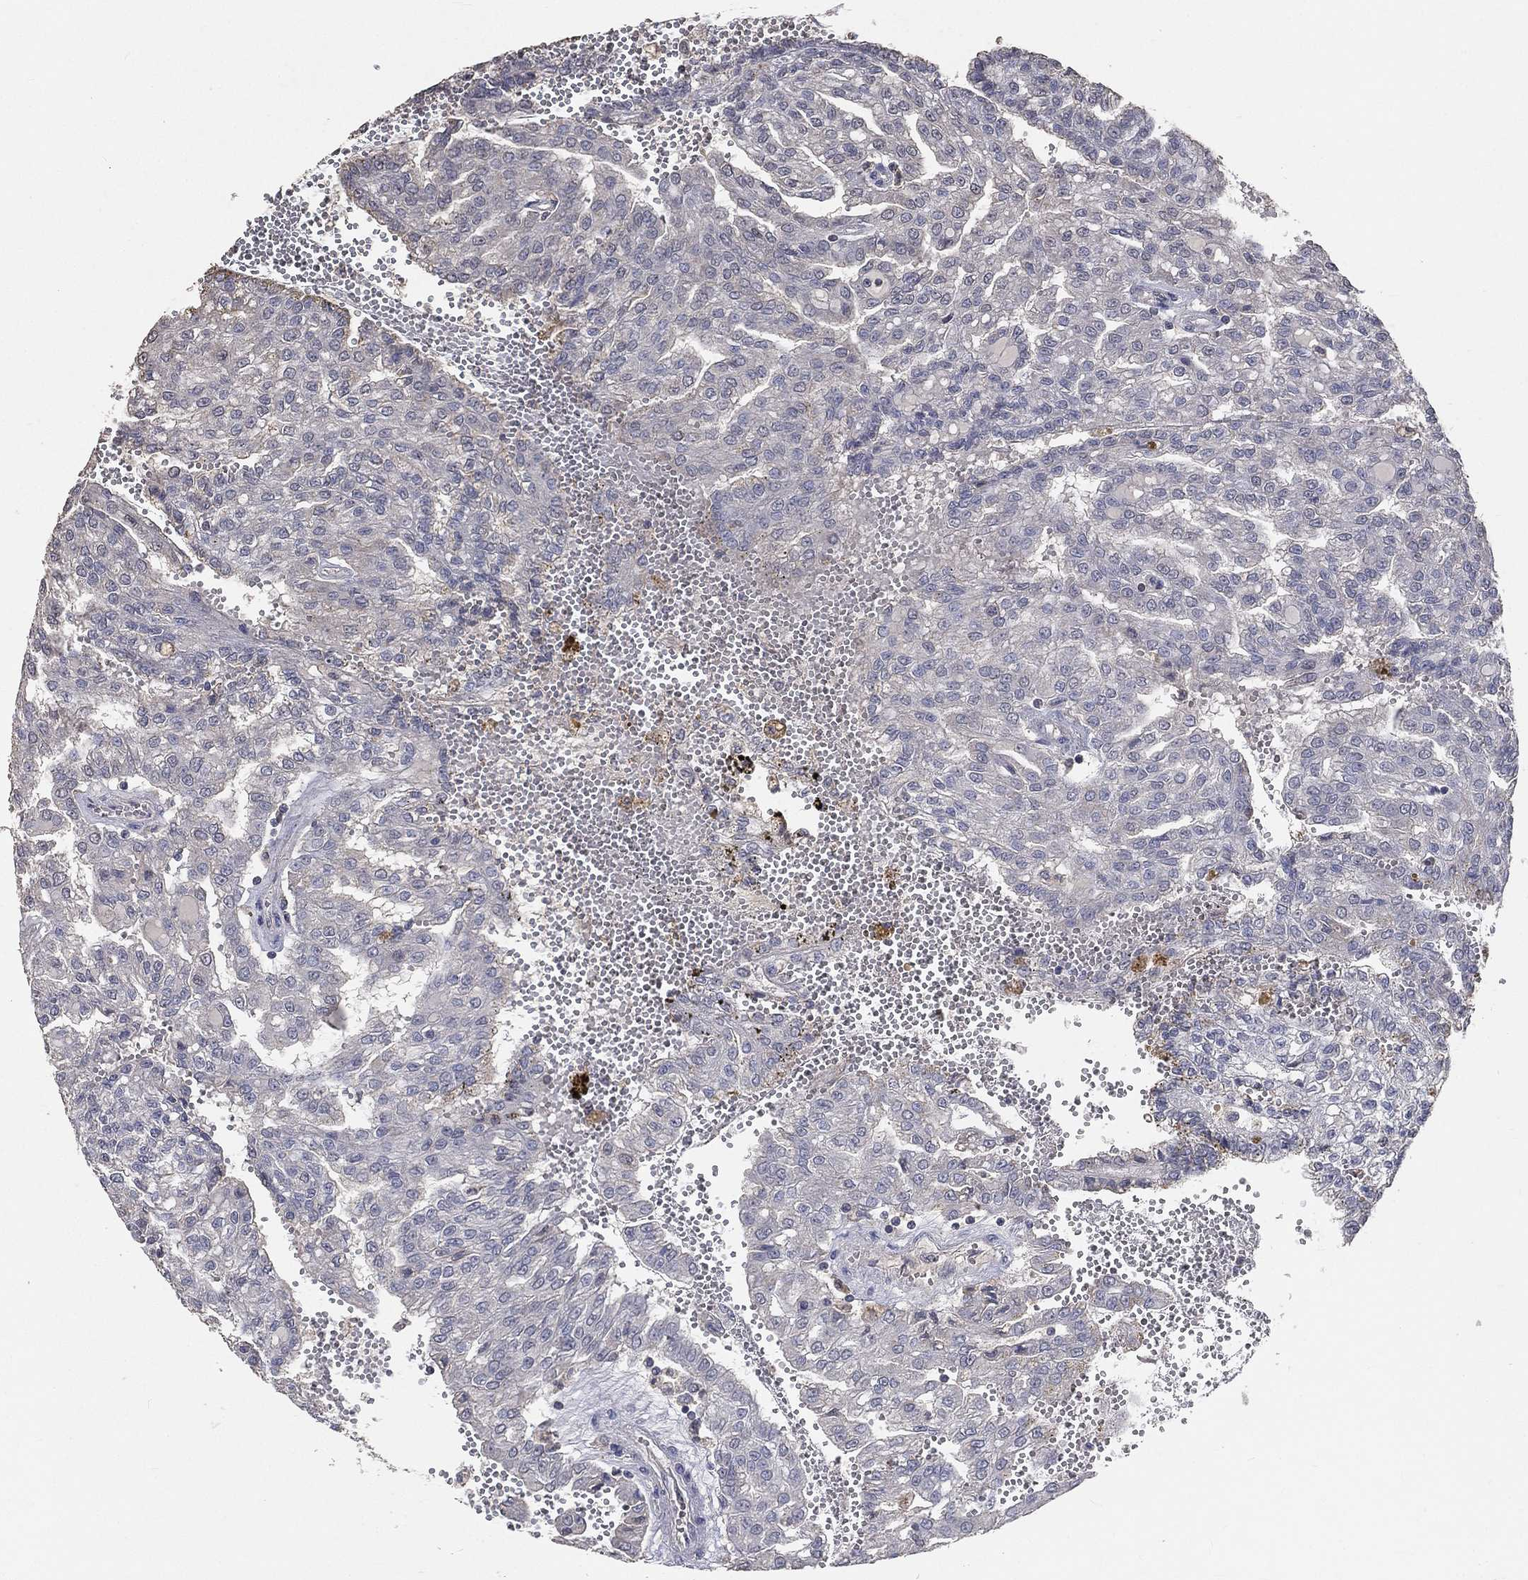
{"staining": {"intensity": "negative", "quantity": "none", "location": "none"}, "tissue": "renal cancer", "cell_type": "Tumor cells", "image_type": "cancer", "snomed": [{"axis": "morphology", "description": "Adenocarcinoma, NOS"}, {"axis": "topography", "description": "Kidney"}], "caption": "A photomicrograph of adenocarcinoma (renal) stained for a protein demonstrates no brown staining in tumor cells.", "gene": "SNAP25", "patient": {"sex": "male", "age": 63}}